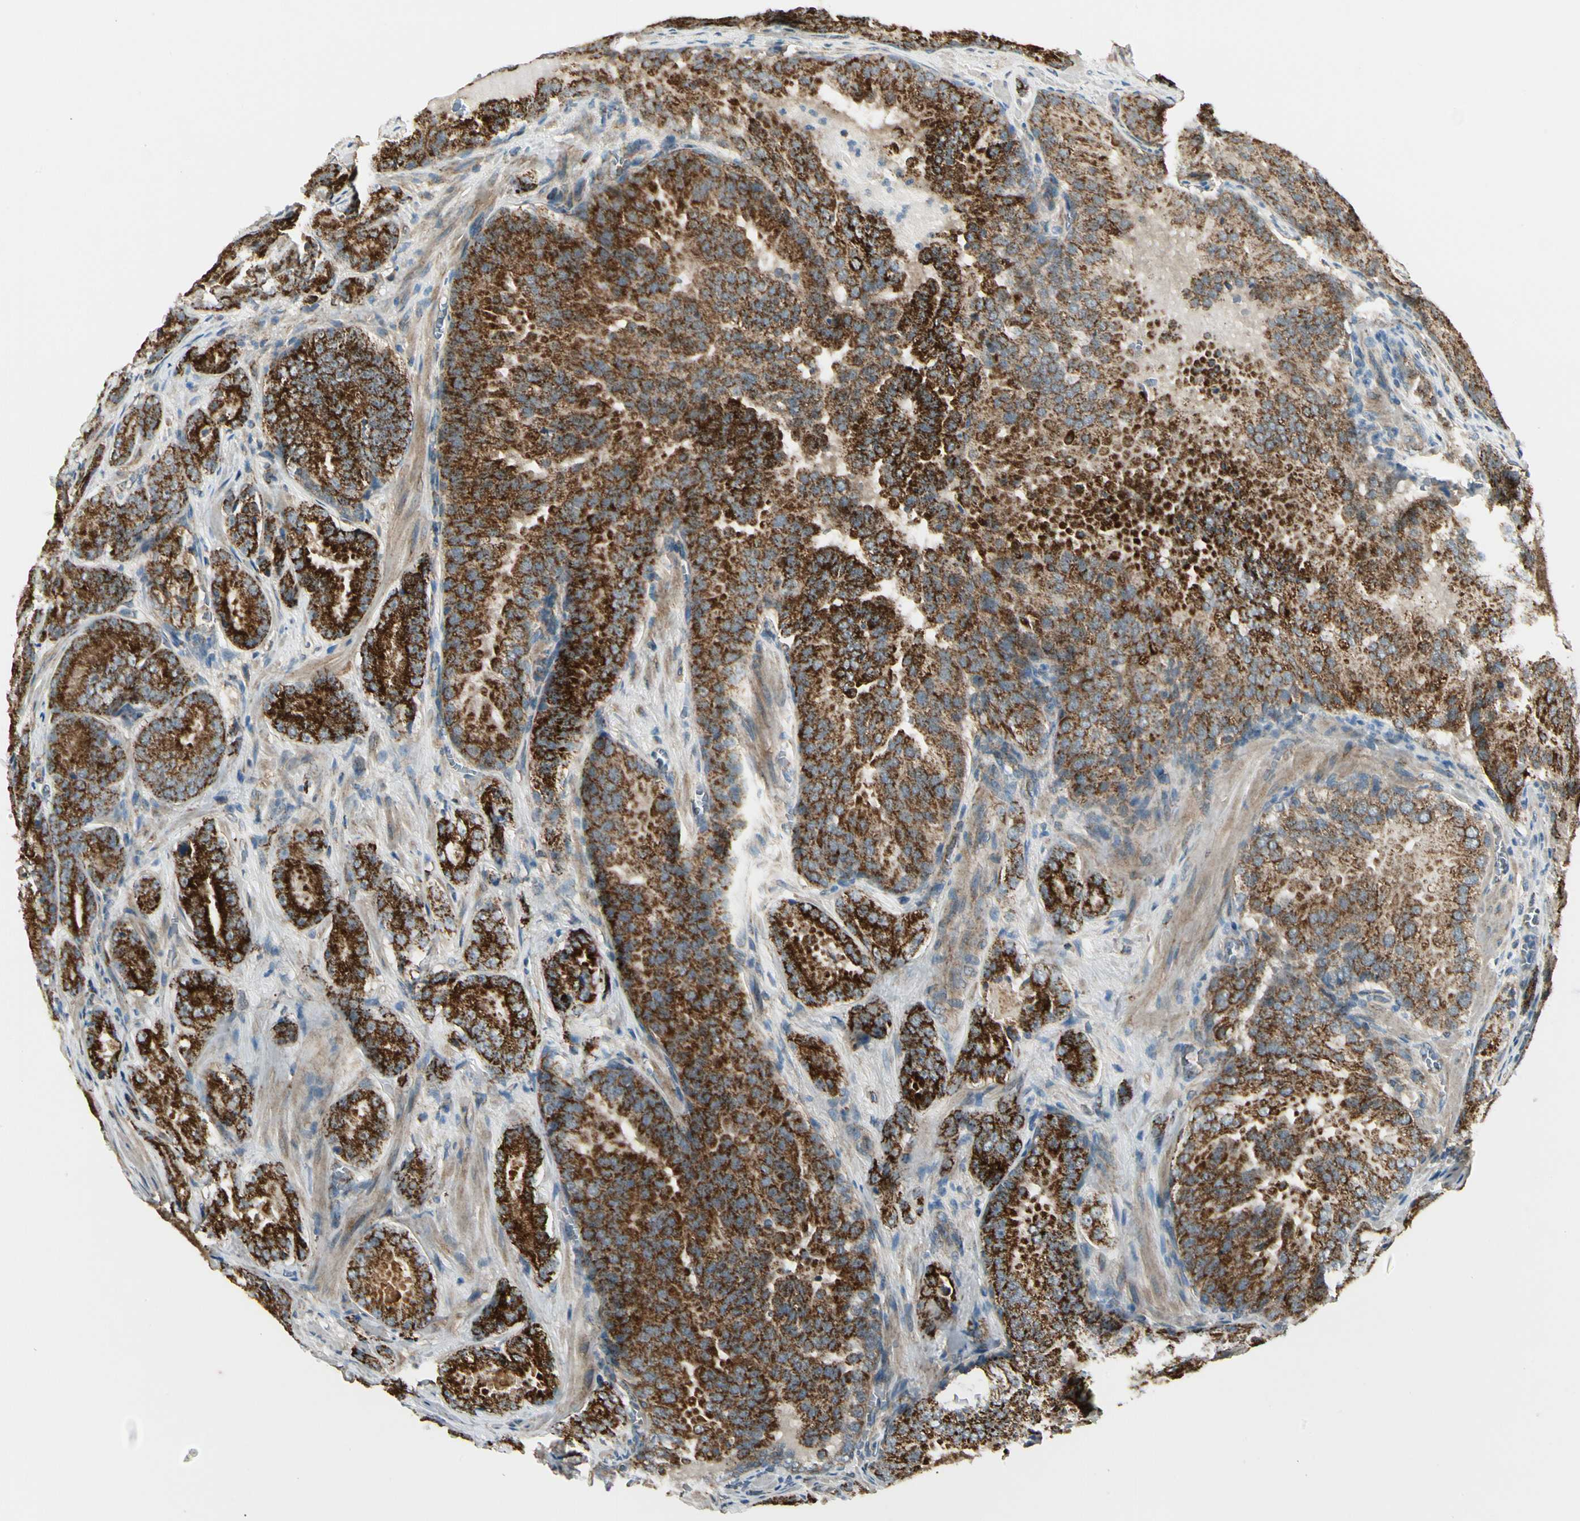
{"staining": {"intensity": "strong", "quantity": ">75%", "location": "cytoplasmic/membranous"}, "tissue": "prostate cancer", "cell_type": "Tumor cells", "image_type": "cancer", "snomed": [{"axis": "morphology", "description": "Adenocarcinoma, High grade"}, {"axis": "topography", "description": "Prostate"}], "caption": "There is high levels of strong cytoplasmic/membranous expression in tumor cells of prostate cancer (high-grade adenocarcinoma), as demonstrated by immunohistochemical staining (brown color).", "gene": "EPHB3", "patient": {"sex": "male", "age": 64}}